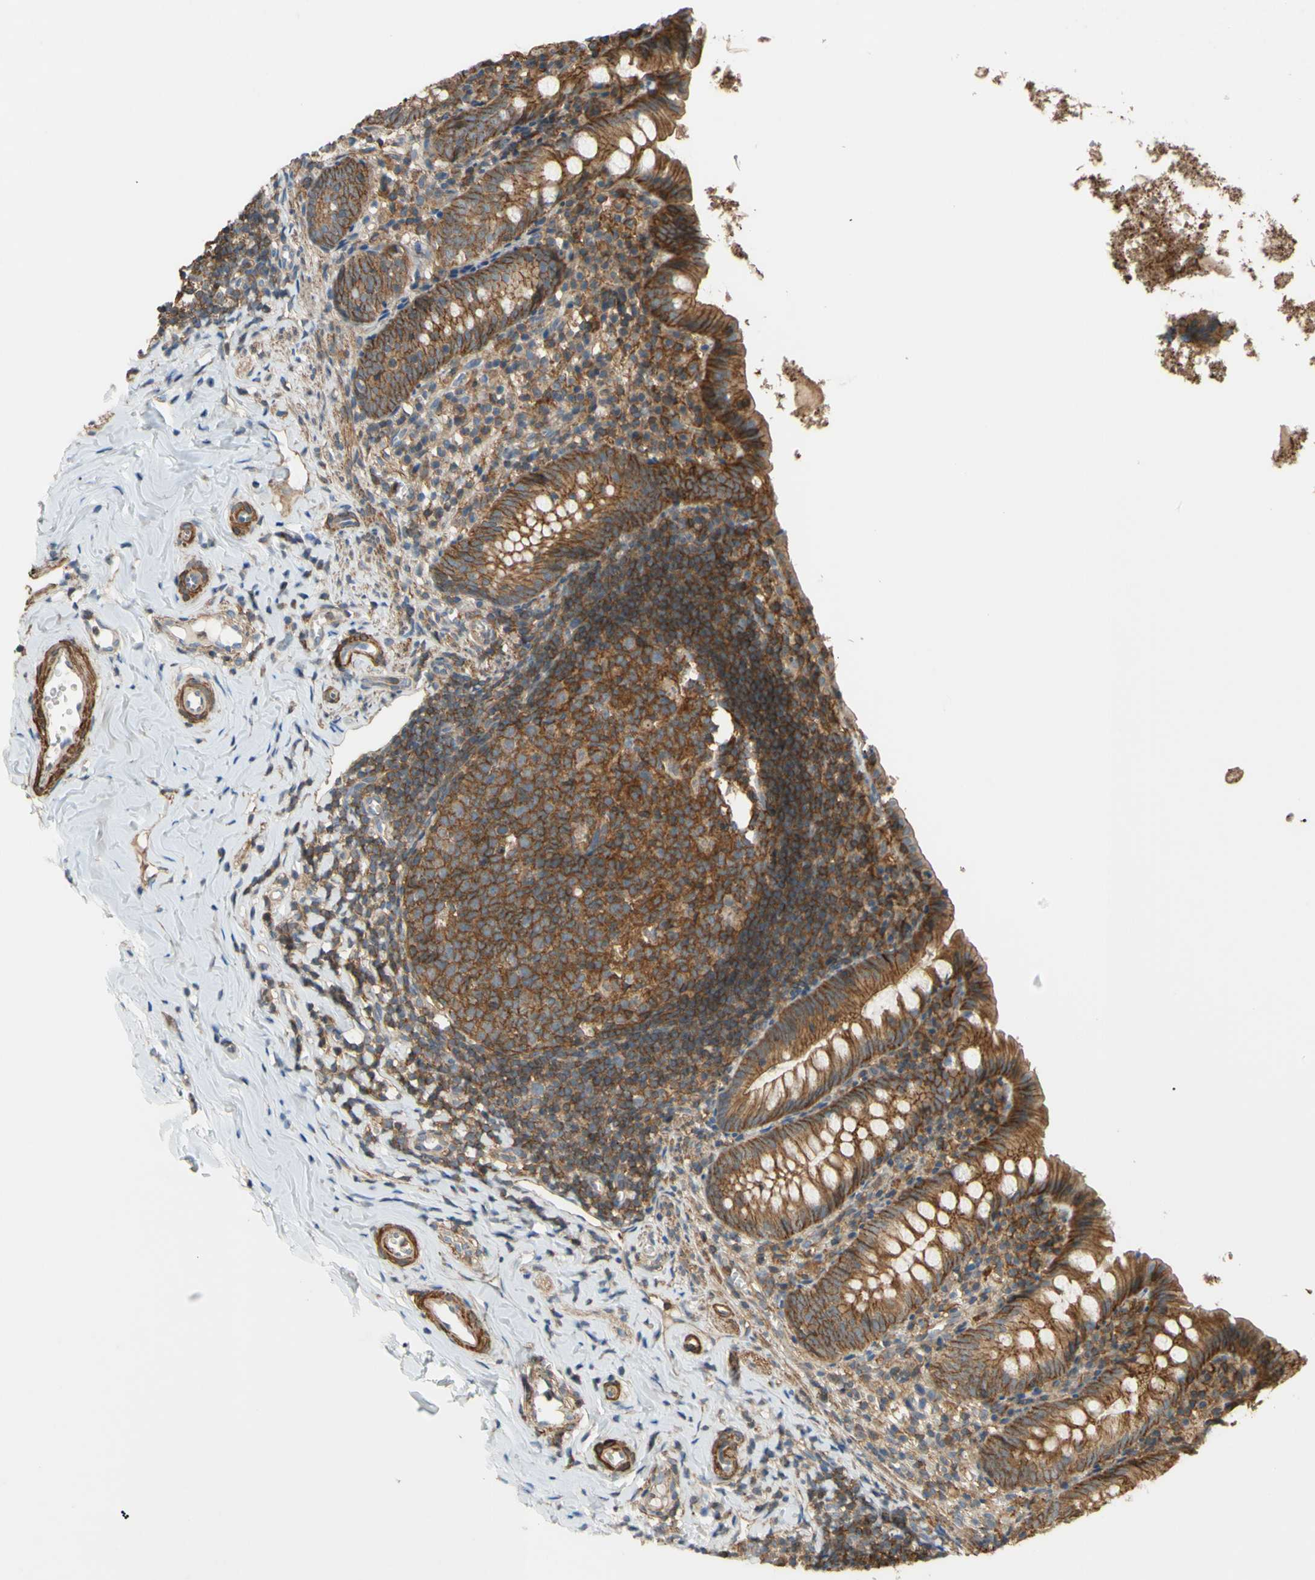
{"staining": {"intensity": "strong", "quantity": ">75%", "location": "cytoplasmic/membranous"}, "tissue": "appendix", "cell_type": "Glandular cells", "image_type": "normal", "snomed": [{"axis": "morphology", "description": "Normal tissue, NOS"}, {"axis": "topography", "description": "Appendix"}], "caption": "Glandular cells exhibit high levels of strong cytoplasmic/membranous expression in about >75% of cells in normal human appendix.", "gene": "ADD3", "patient": {"sex": "female", "age": 10}}